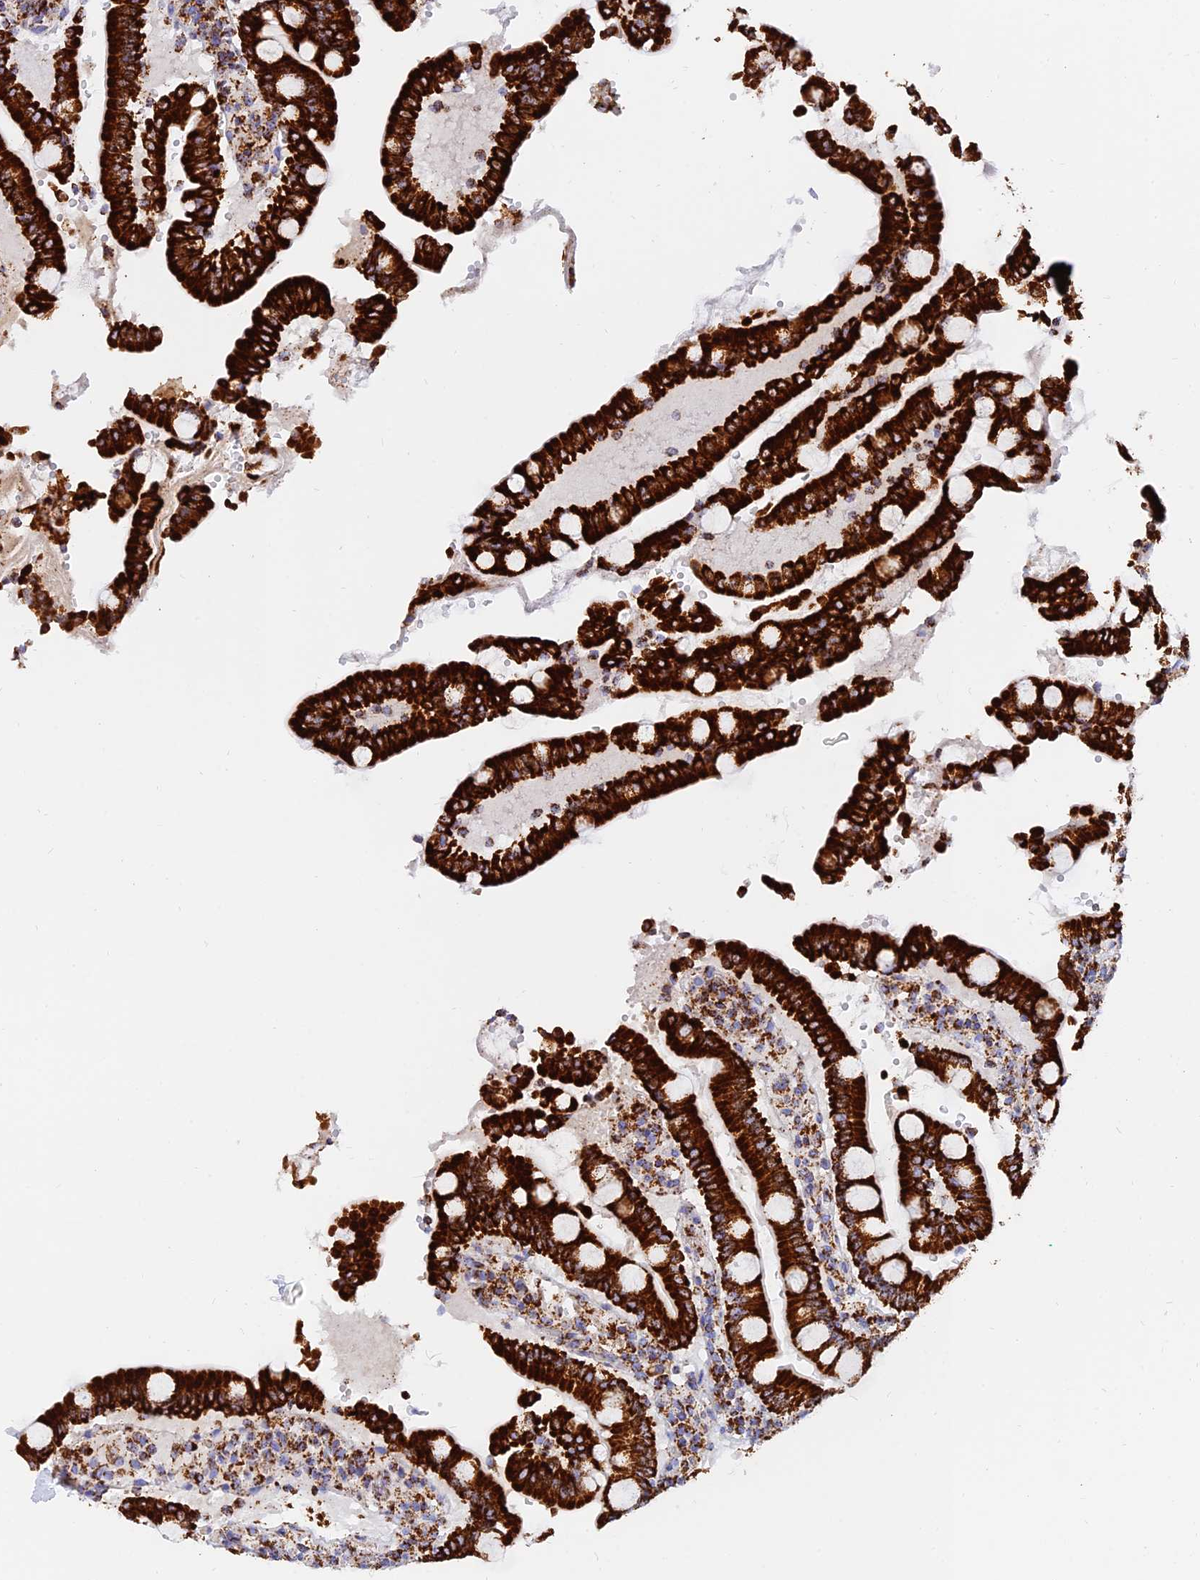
{"staining": {"intensity": "strong", "quantity": ">75%", "location": "cytoplasmic/membranous"}, "tissue": "duodenum", "cell_type": "Glandular cells", "image_type": "normal", "snomed": [{"axis": "morphology", "description": "Normal tissue, NOS"}, {"axis": "topography", "description": "Small intestine, NOS"}], "caption": "Duodenum stained with immunohistochemistry exhibits strong cytoplasmic/membranous expression in approximately >75% of glandular cells.", "gene": "NDUFB6", "patient": {"sex": "female", "age": 71}}